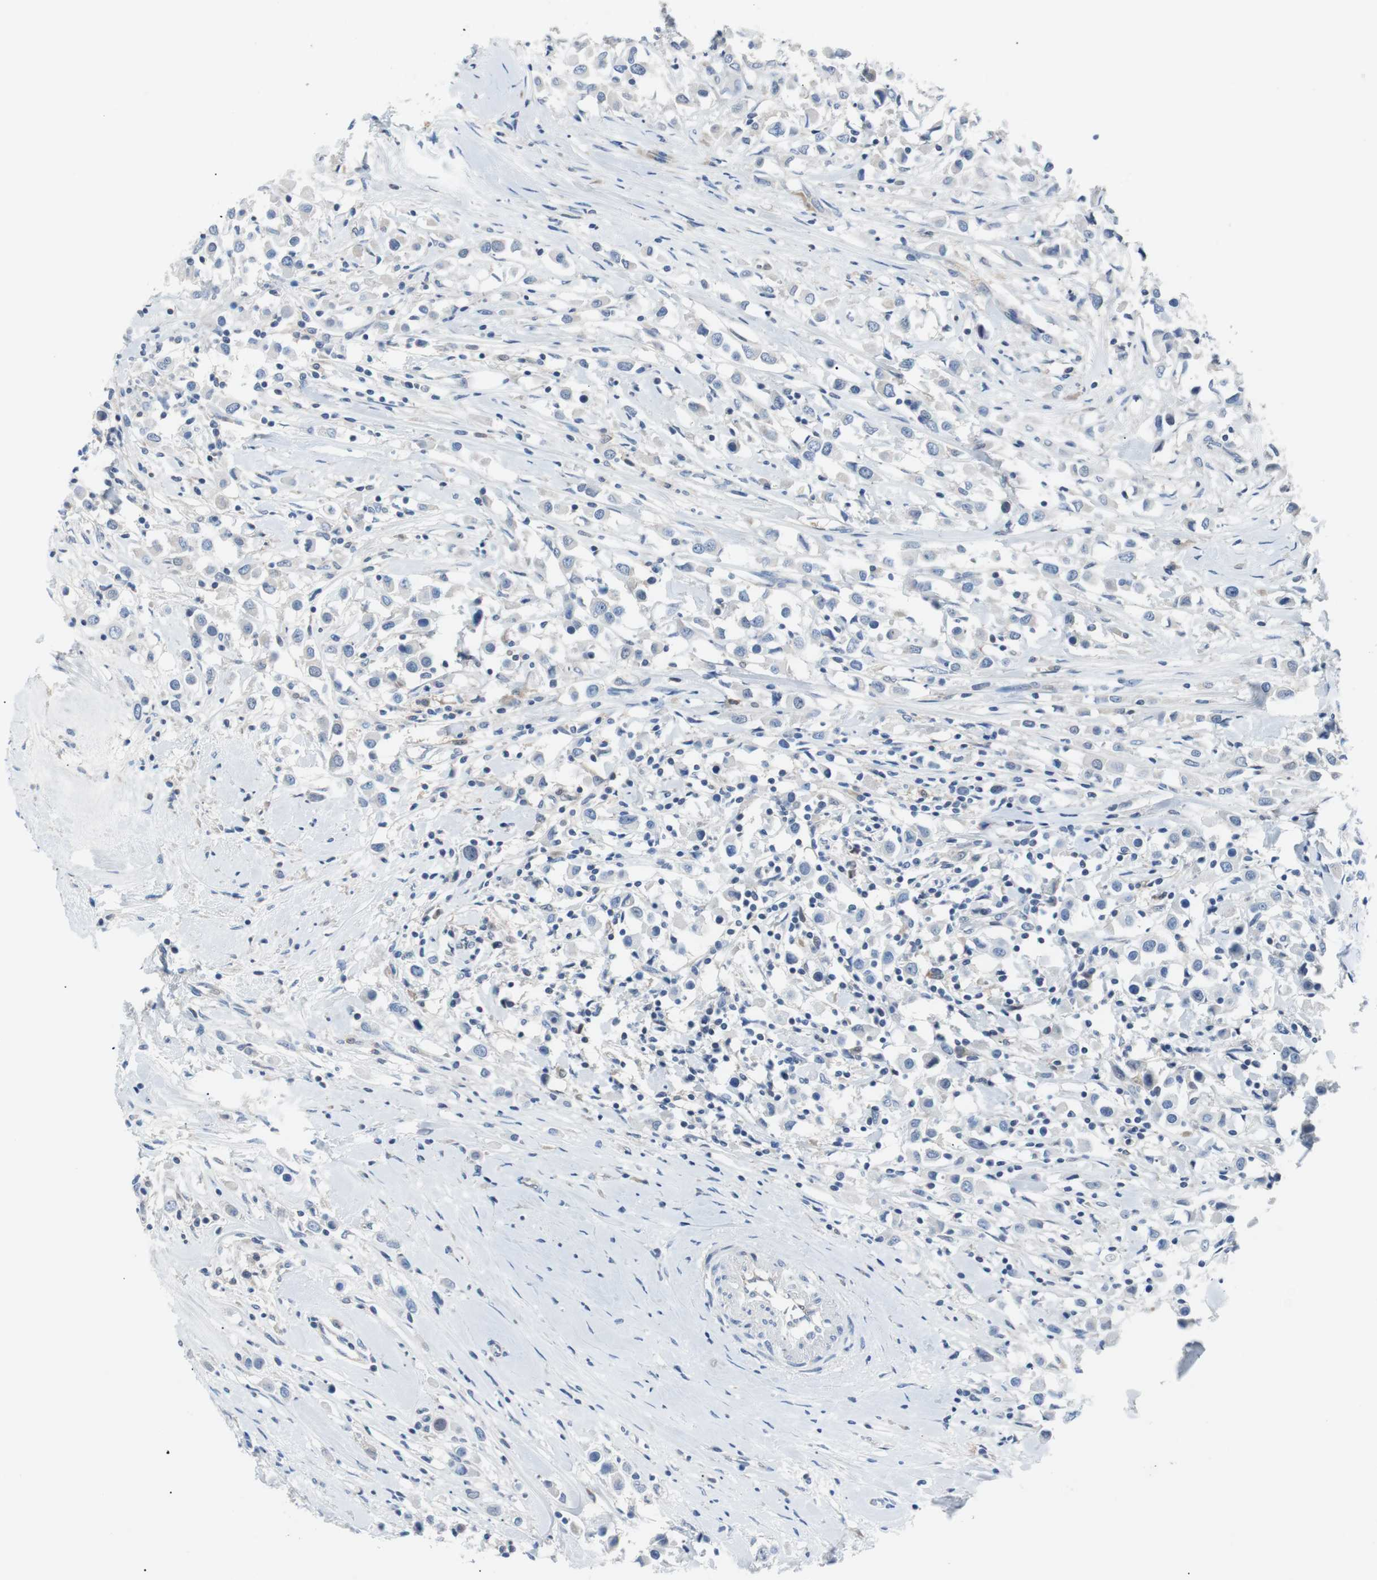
{"staining": {"intensity": "negative", "quantity": "none", "location": "none"}, "tissue": "breast cancer", "cell_type": "Tumor cells", "image_type": "cancer", "snomed": [{"axis": "morphology", "description": "Duct carcinoma"}, {"axis": "topography", "description": "Breast"}], "caption": "A high-resolution micrograph shows IHC staining of breast invasive ductal carcinoma, which exhibits no significant positivity in tumor cells.", "gene": "EEF2K", "patient": {"sex": "female", "age": 61}}